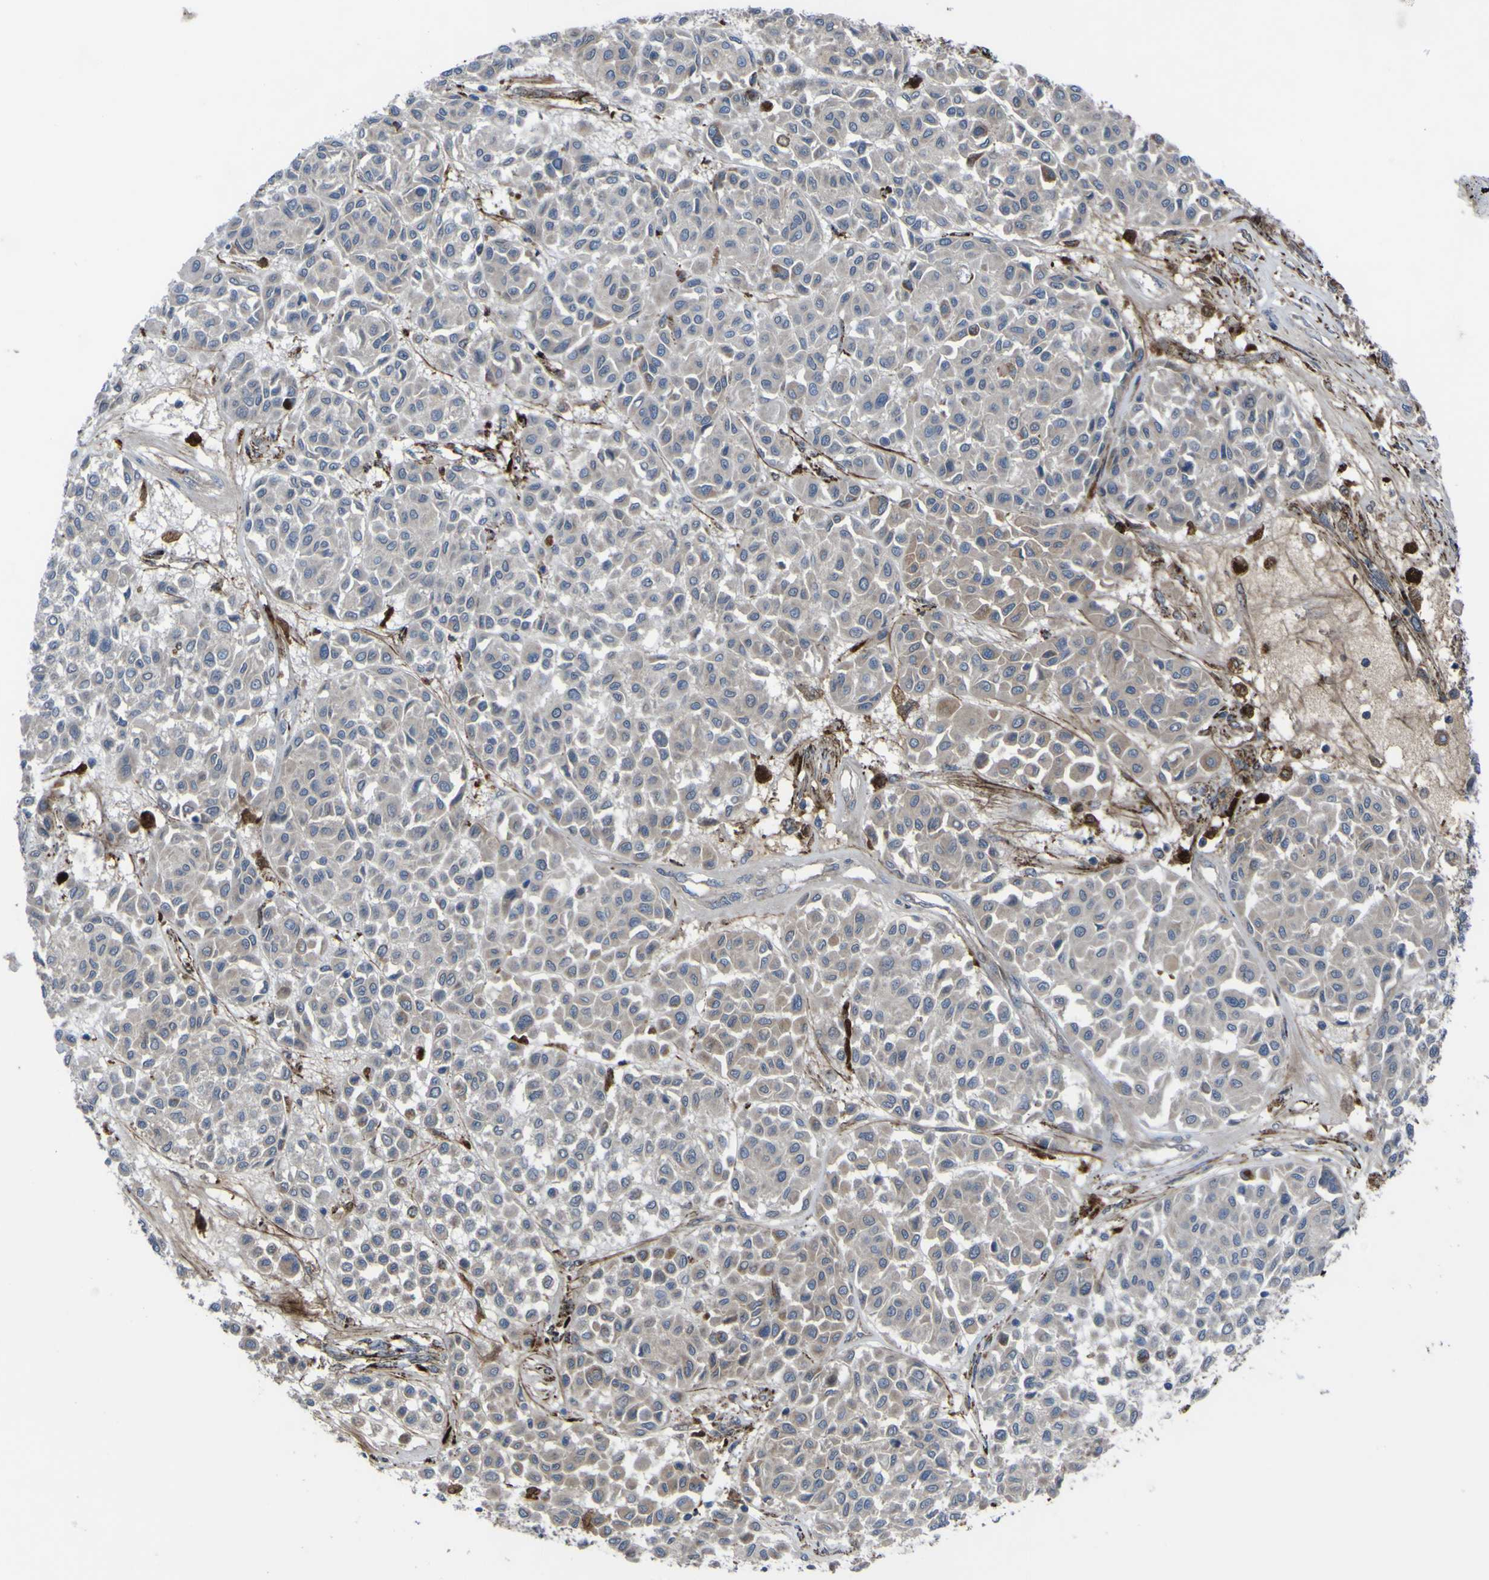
{"staining": {"intensity": "negative", "quantity": "none", "location": "none"}, "tissue": "melanoma", "cell_type": "Tumor cells", "image_type": "cancer", "snomed": [{"axis": "morphology", "description": "Malignant melanoma, Metastatic site"}, {"axis": "topography", "description": "Soft tissue"}], "caption": "An immunohistochemistry (IHC) micrograph of melanoma is shown. There is no staining in tumor cells of melanoma.", "gene": "GPLD1", "patient": {"sex": "male", "age": 41}}